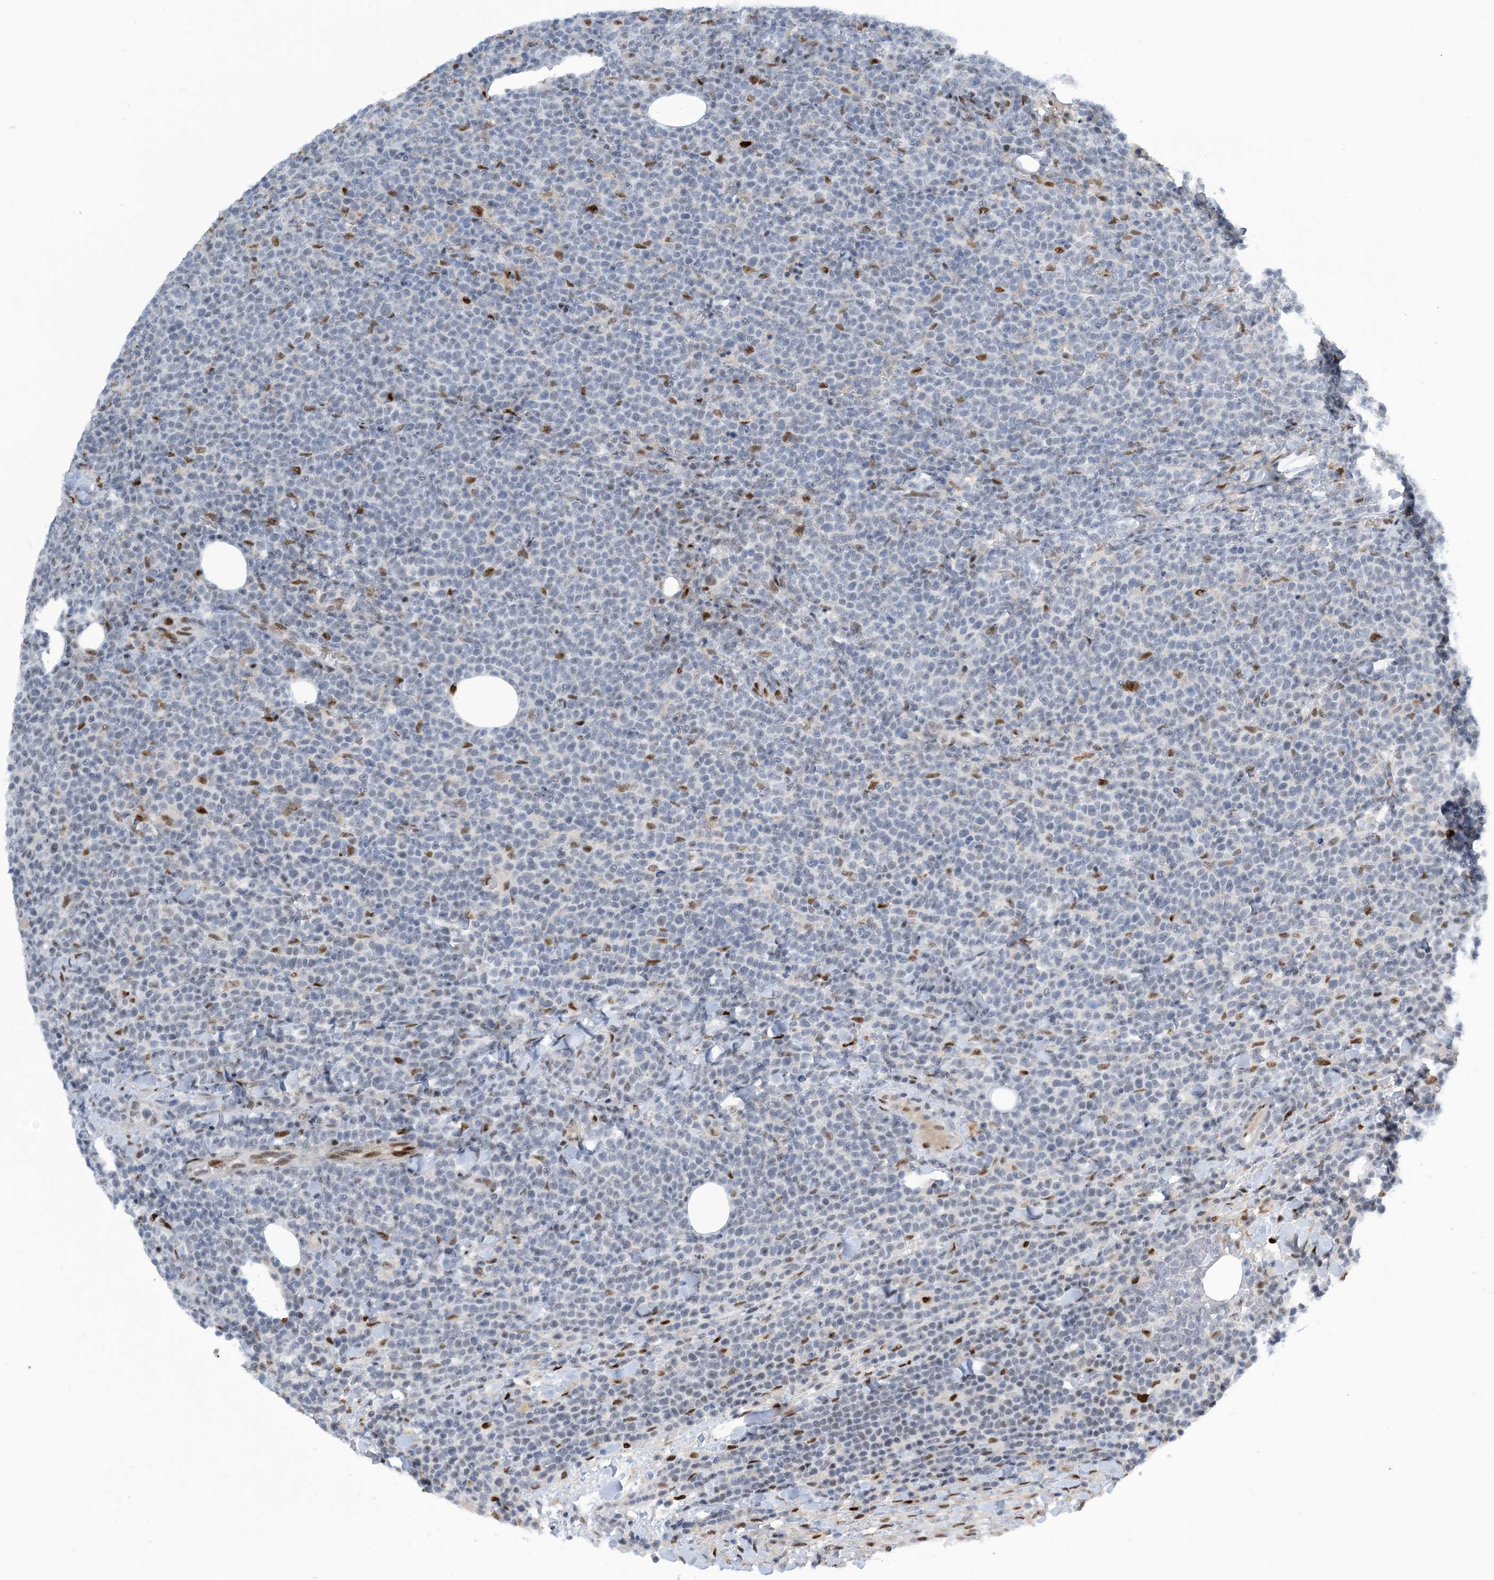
{"staining": {"intensity": "negative", "quantity": "none", "location": "none"}, "tissue": "lymphoma", "cell_type": "Tumor cells", "image_type": "cancer", "snomed": [{"axis": "morphology", "description": "Malignant lymphoma, non-Hodgkin's type, High grade"}, {"axis": "topography", "description": "Lymph node"}], "caption": "The histopathology image shows no significant positivity in tumor cells of lymphoma.", "gene": "HEMK1", "patient": {"sex": "male", "age": 61}}